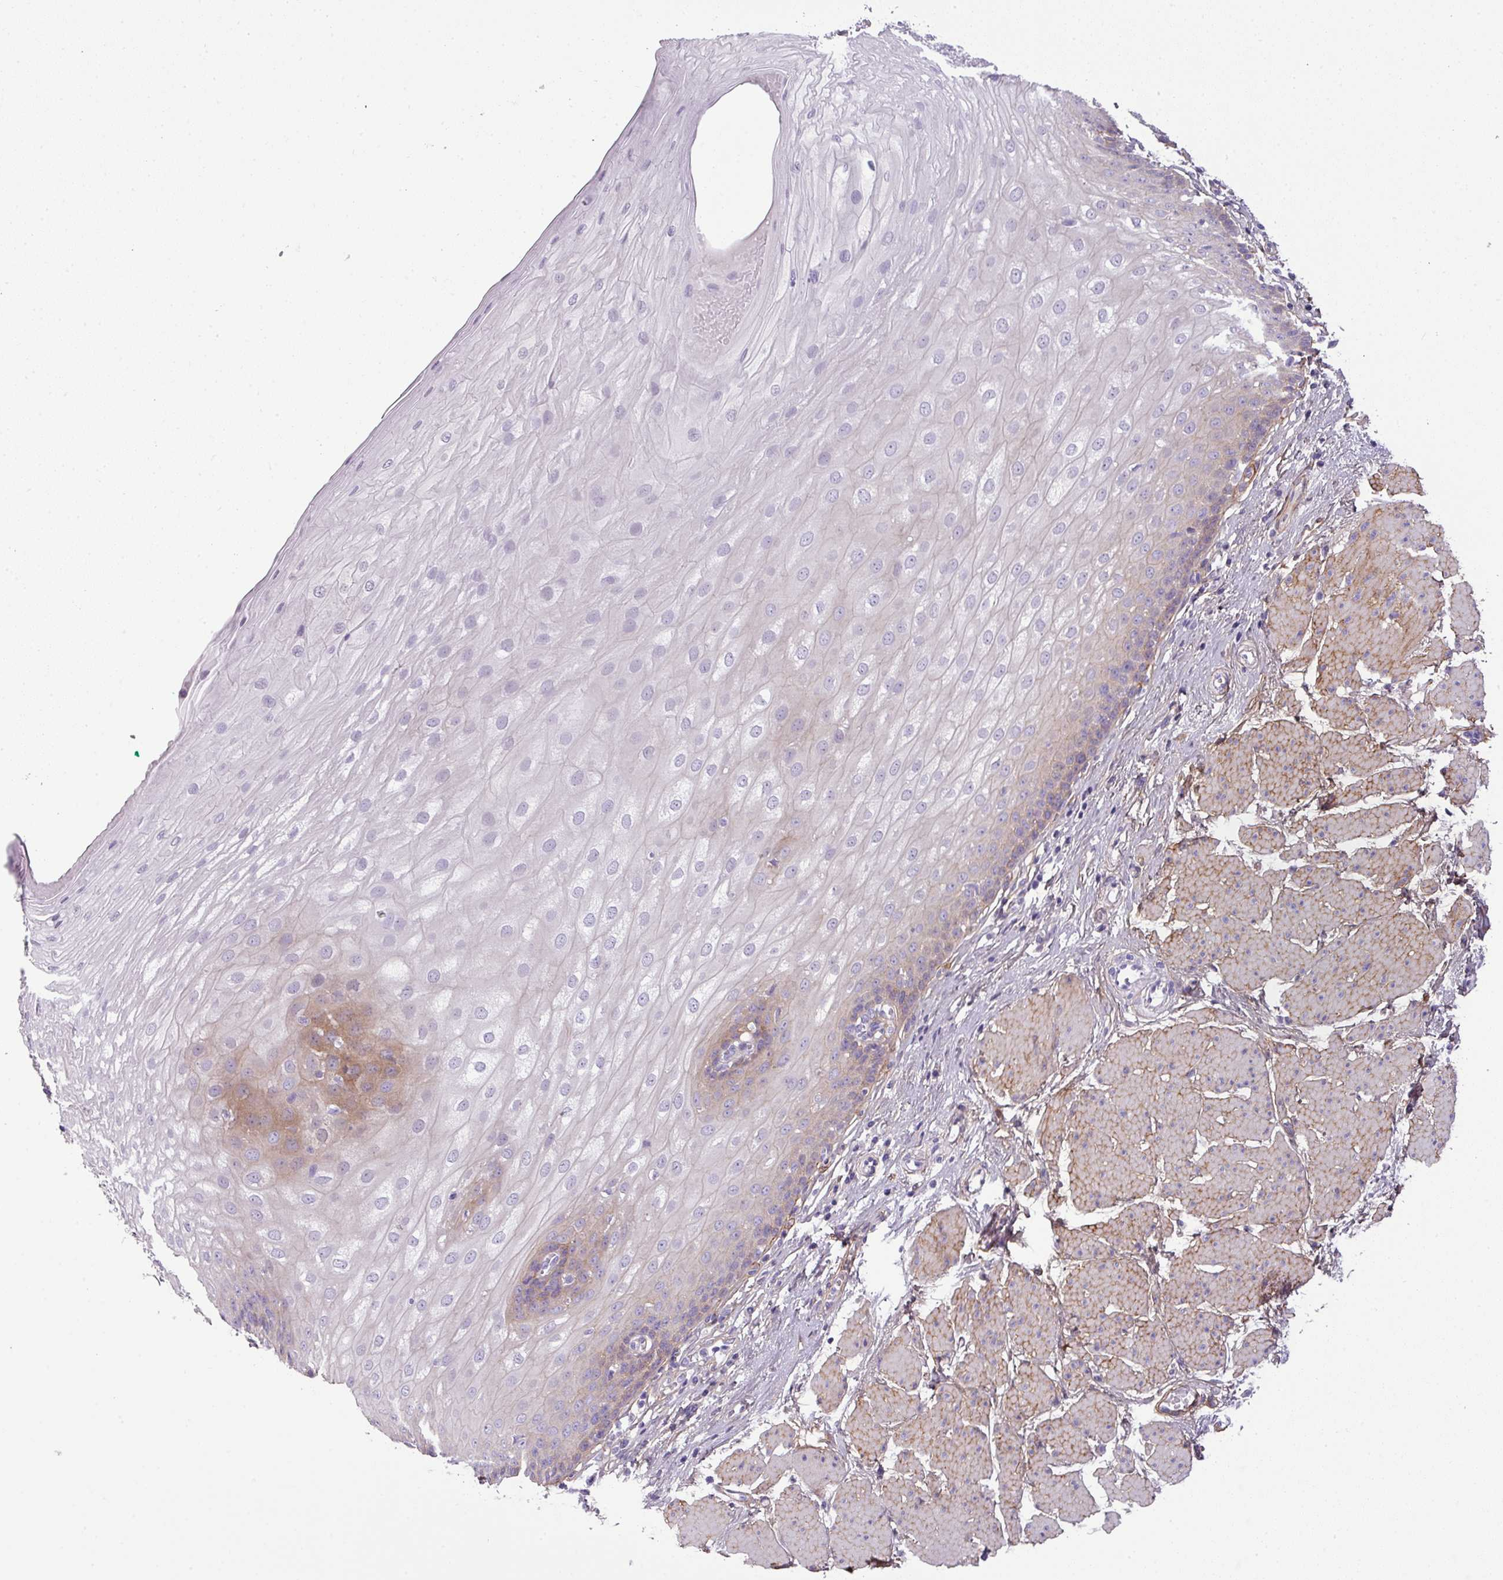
{"staining": {"intensity": "moderate", "quantity": "<25%", "location": "cytoplasmic/membranous"}, "tissue": "esophagus", "cell_type": "Squamous epithelial cells", "image_type": "normal", "snomed": [{"axis": "morphology", "description": "Normal tissue, NOS"}, {"axis": "topography", "description": "Esophagus"}], "caption": "High-magnification brightfield microscopy of benign esophagus stained with DAB (3,3'-diaminobenzidine) (brown) and counterstained with hematoxylin (blue). squamous epithelial cells exhibit moderate cytoplasmic/membranous positivity is present in about<25% of cells. (Brightfield microscopy of DAB IHC at high magnification).", "gene": "PARD6G", "patient": {"sex": "male", "age": 69}}